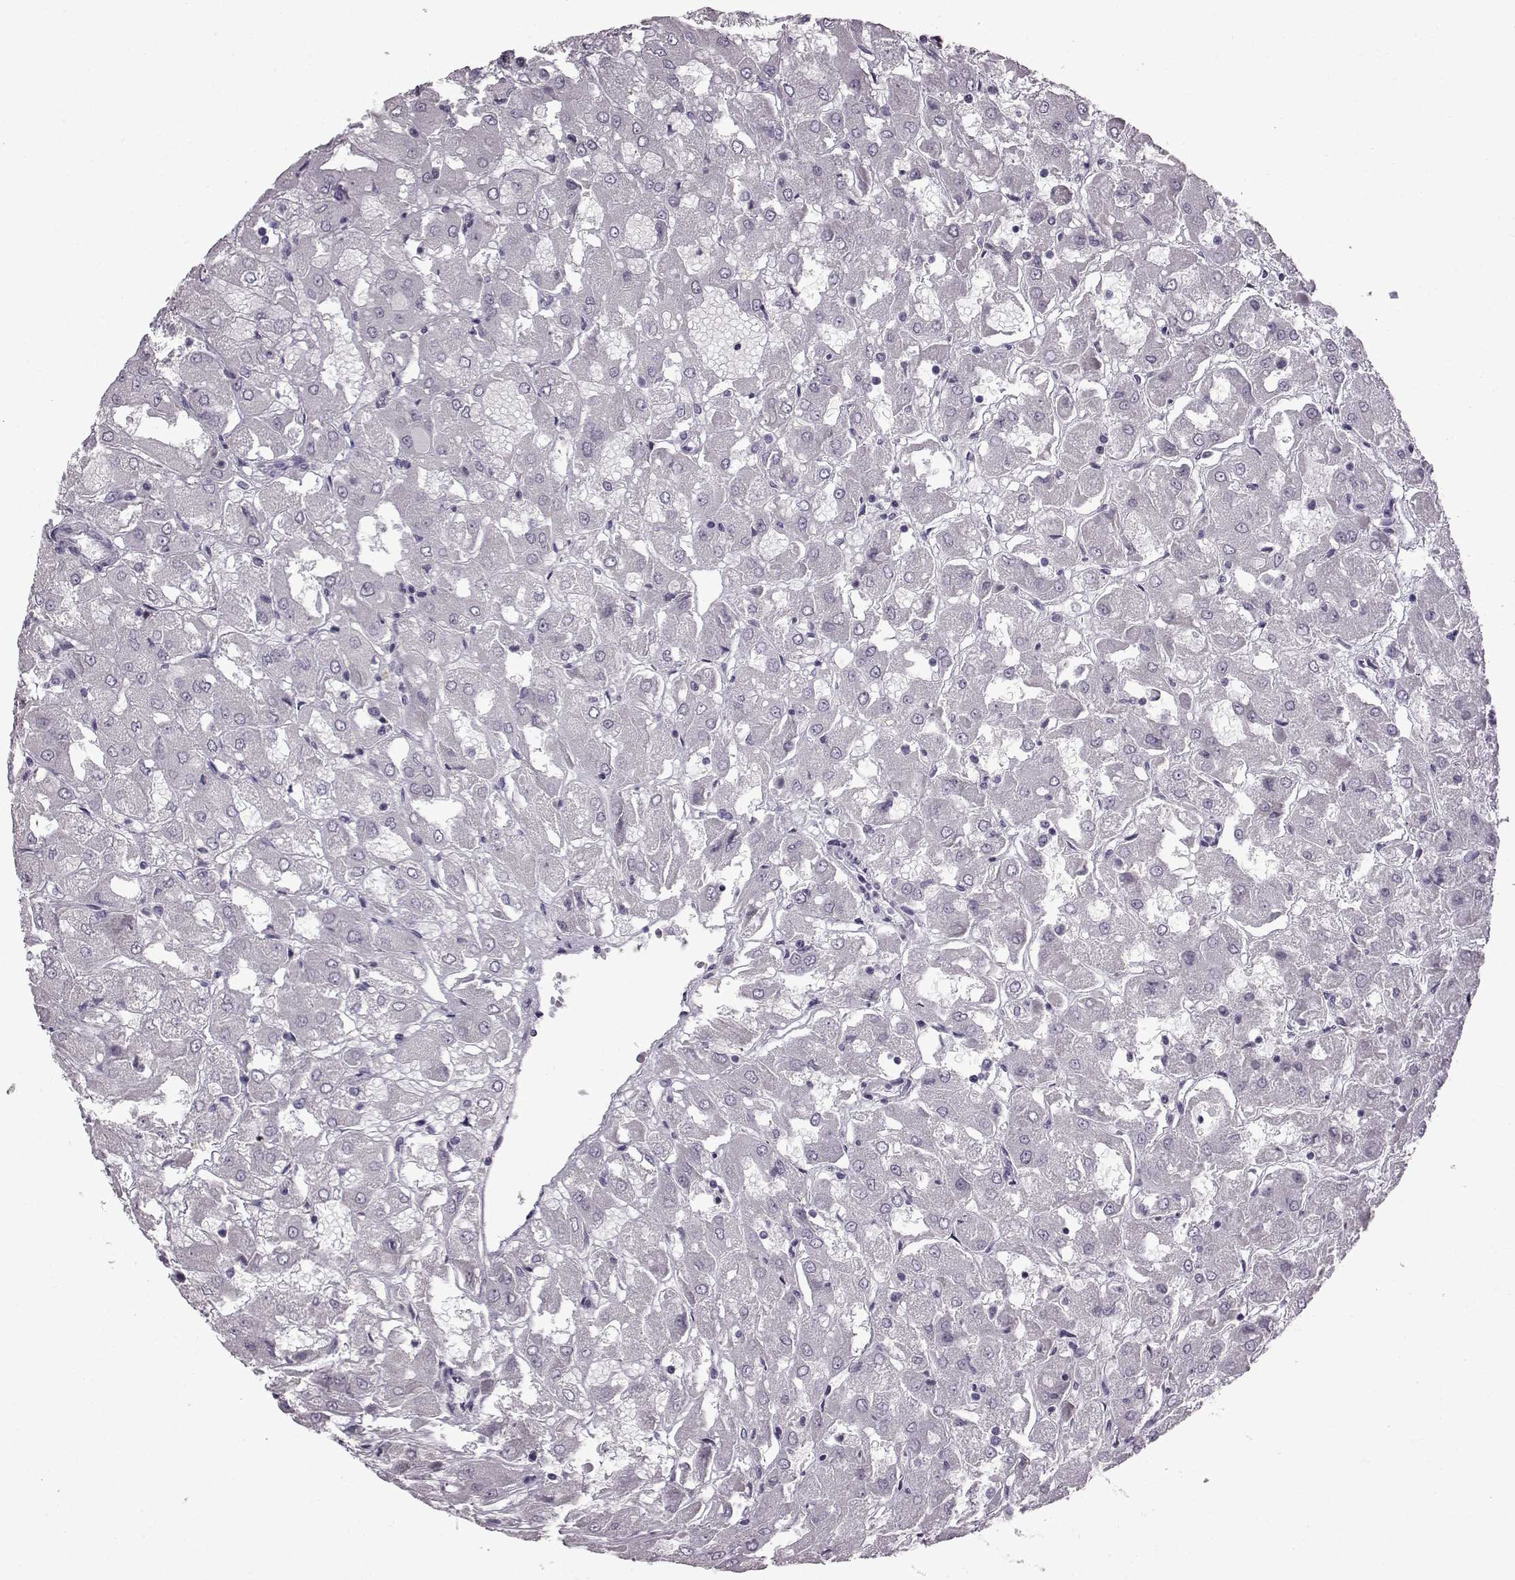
{"staining": {"intensity": "negative", "quantity": "none", "location": "none"}, "tissue": "renal cancer", "cell_type": "Tumor cells", "image_type": "cancer", "snomed": [{"axis": "morphology", "description": "Adenocarcinoma, NOS"}, {"axis": "topography", "description": "Kidney"}], "caption": "This is a micrograph of immunohistochemistry staining of renal cancer, which shows no positivity in tumor cells.", "gene": "SLC28A2", "patient": {"sex": "male", "age": 72}}